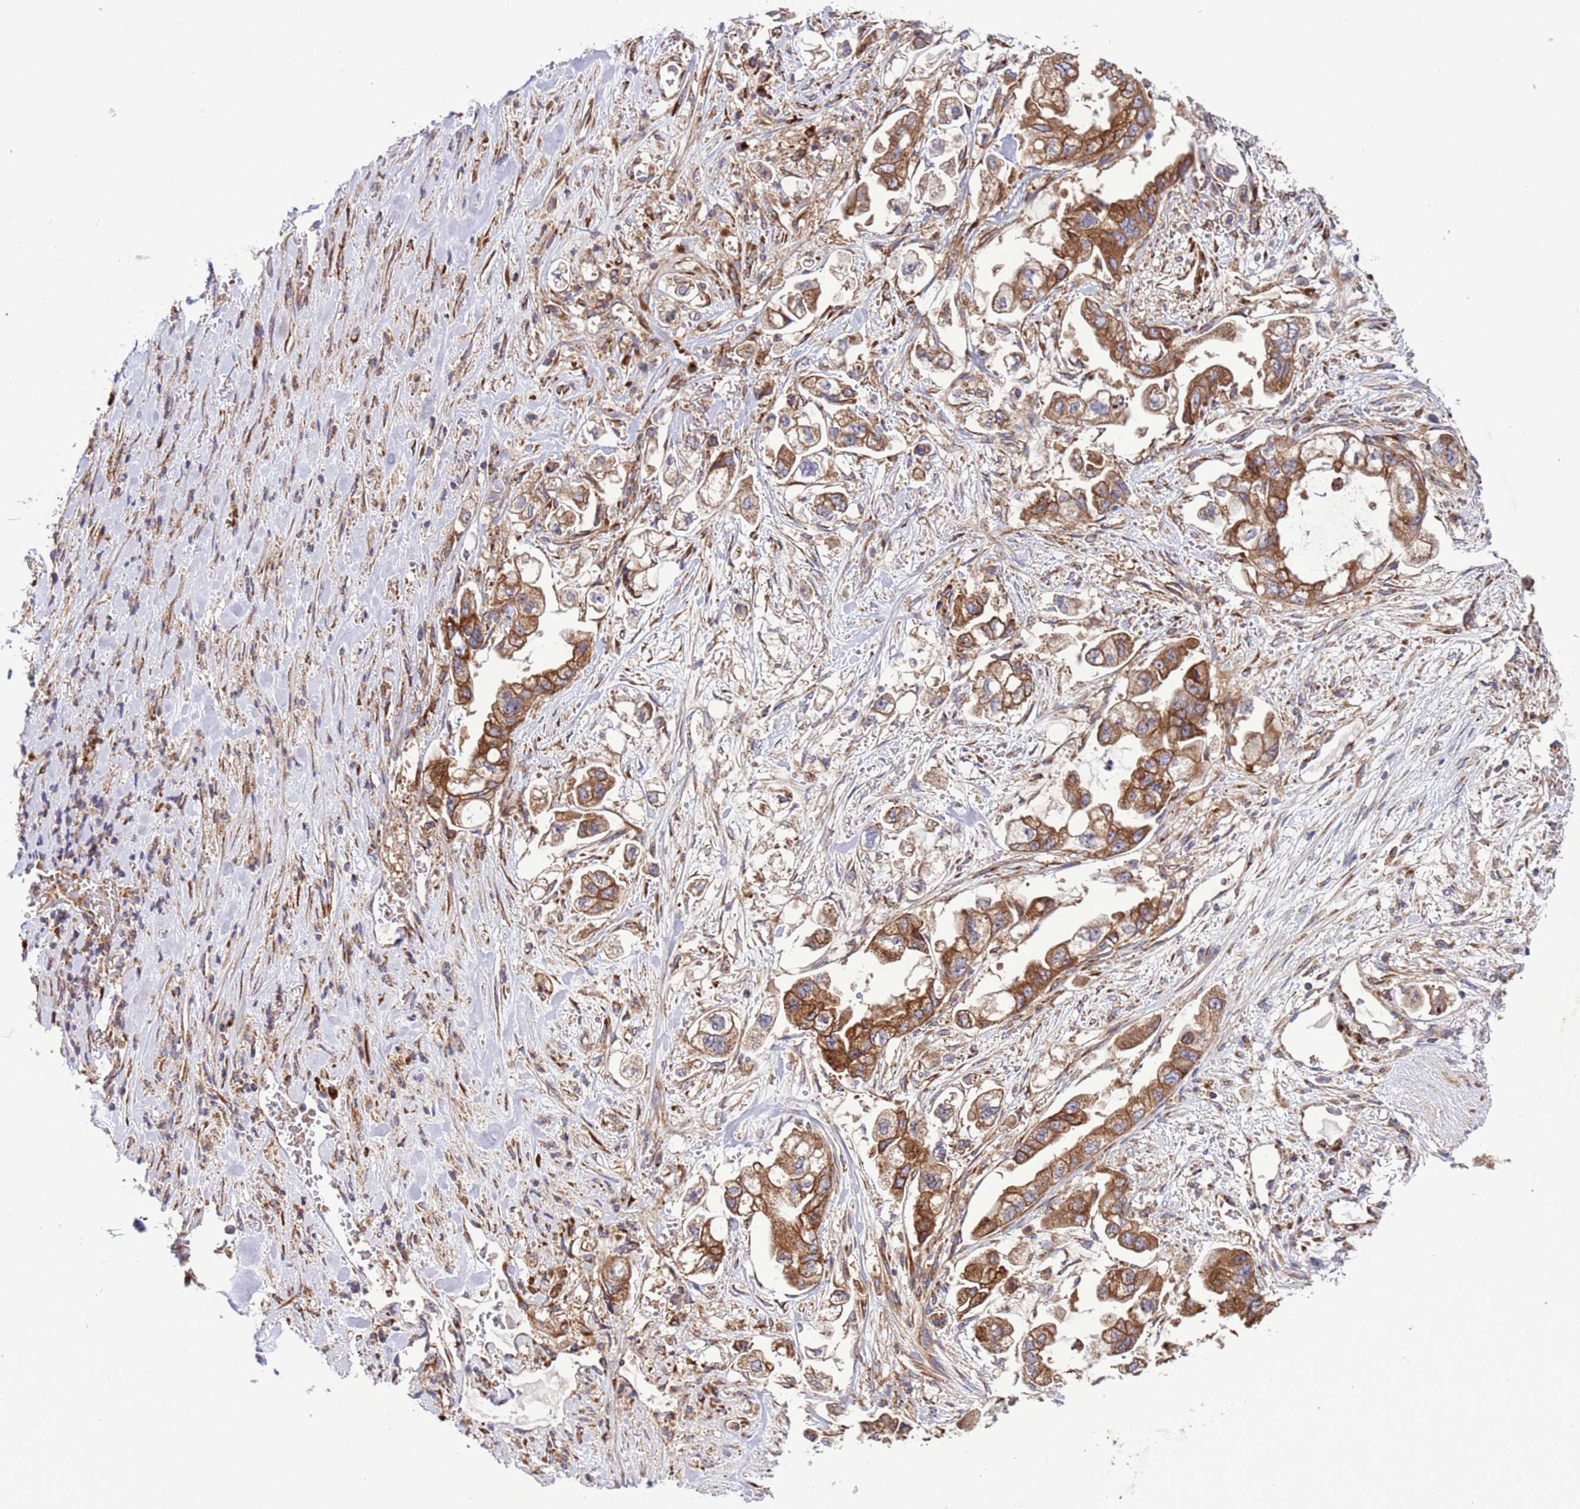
{"staining": {"intensity": "moderate", "quantity": ">75%", "location": "cytoplasmic/membranous"}, "tissue": "stomach cancer", "cell_type": "Tumor cells", "image_type": "cancer", "snomed": [{"axis": "morphology", "description": "Adenocarcinoma, NOS"}, {"axis": "topography", "description": "Stomach"}], "caption": "A medium amount of moderate cytoplasmic/membranous expression is appreciated in approximately >75% of tumor cells in adenocarcinoma (stomach) tissue.", "gene": "ZC3HAV1", "patient": {"sex": "male", "age": 62}}